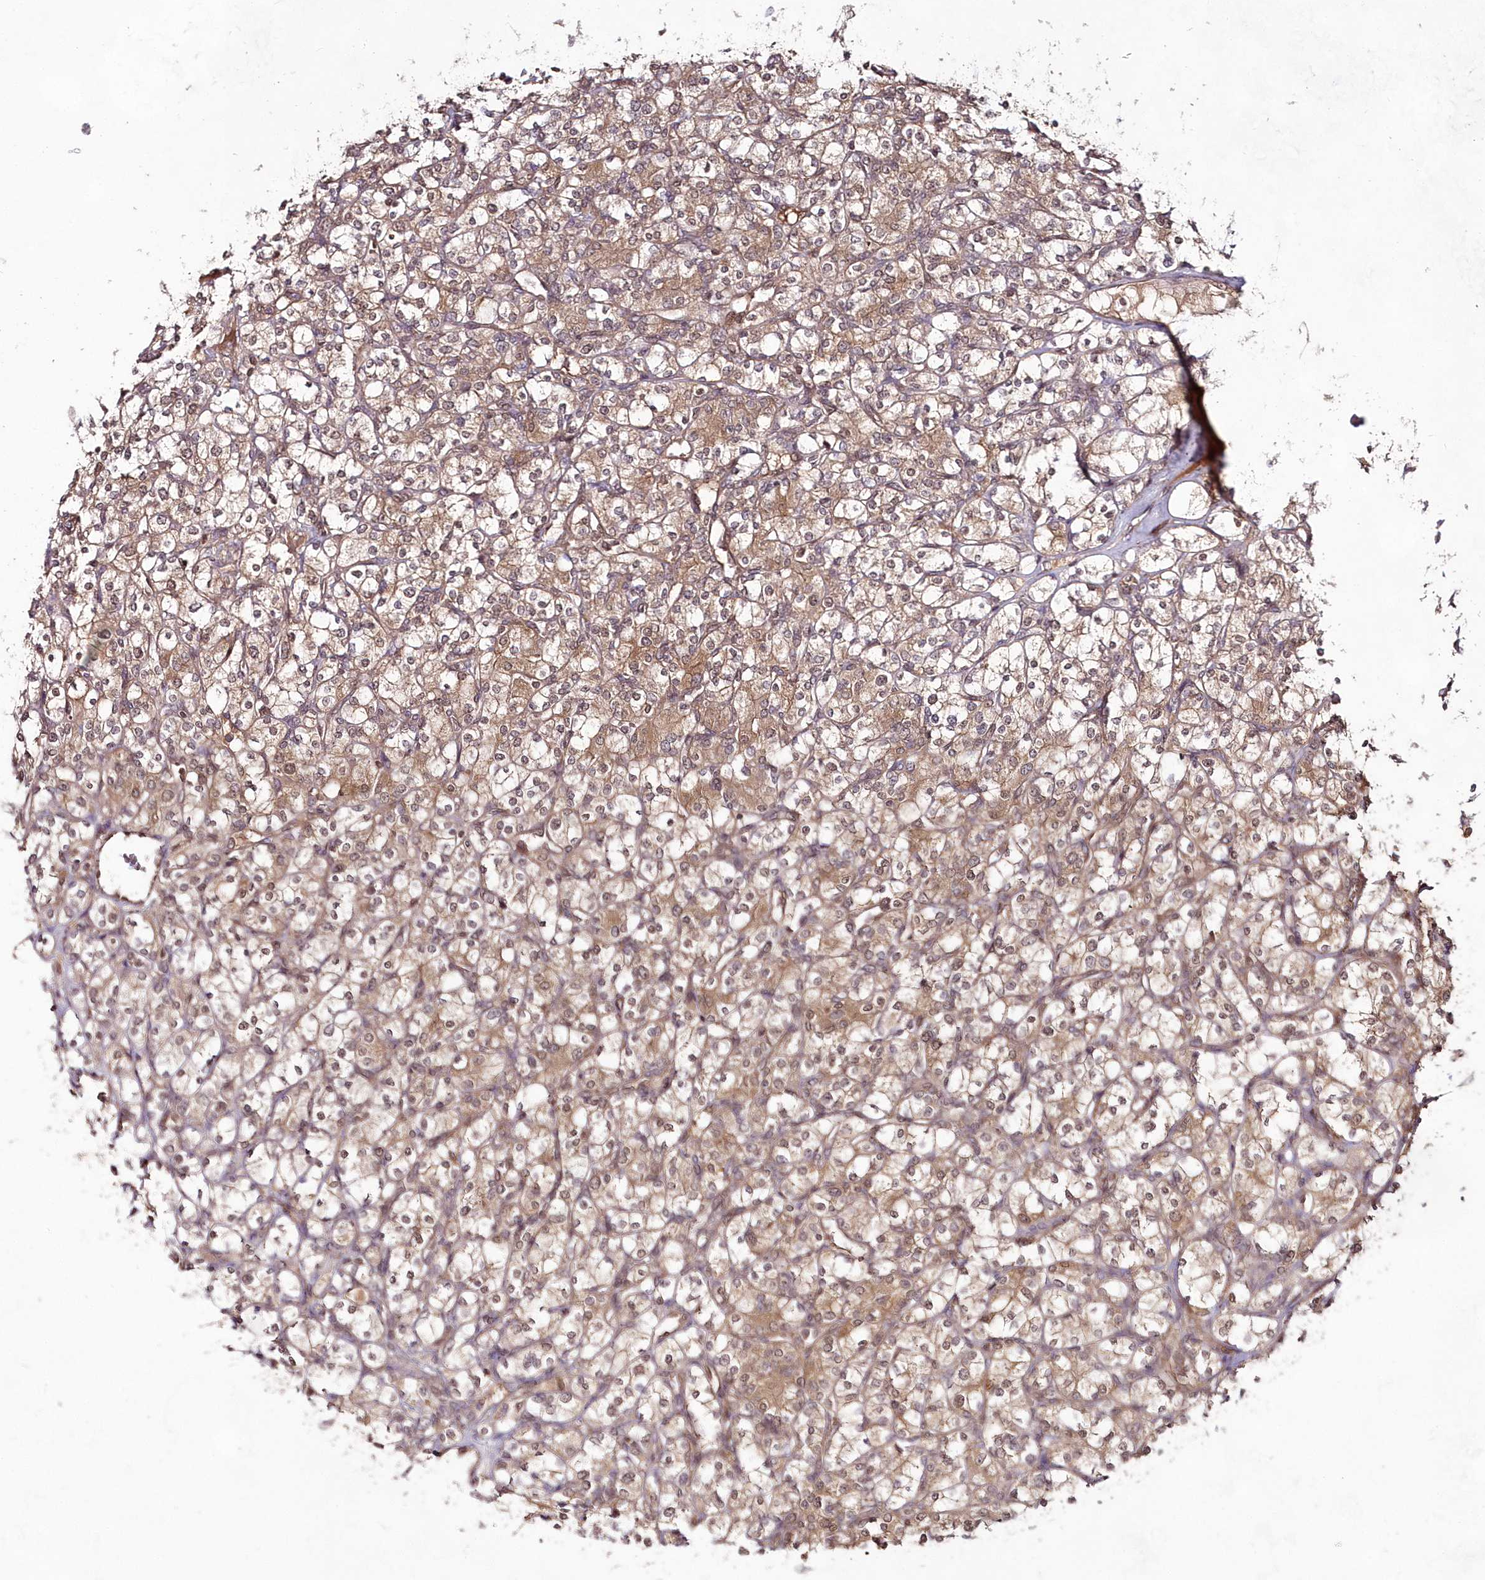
{"staining": {"intensity": "moderate", "quantity": ">75%", "location": "cytoplasmic/membranous"}, "tissue": "renal cancer", "cell_type": "Tumor cells", "image_type": "cancer", "snomed": [{"axis": "morphology", "description": "Adenocarcinoma, NOS"}, {"axis": "topography", "description": "Kidney"}], "caption": "A histopathology image showing moderate cytoplasmic/membranous expression in approximately >75% of tumor cells in renal adenocarcinoma, as visualized by brown immunohistochemical staining.", "gene": "IMPA1", "patient": {"sex": "male", "age": 77}}